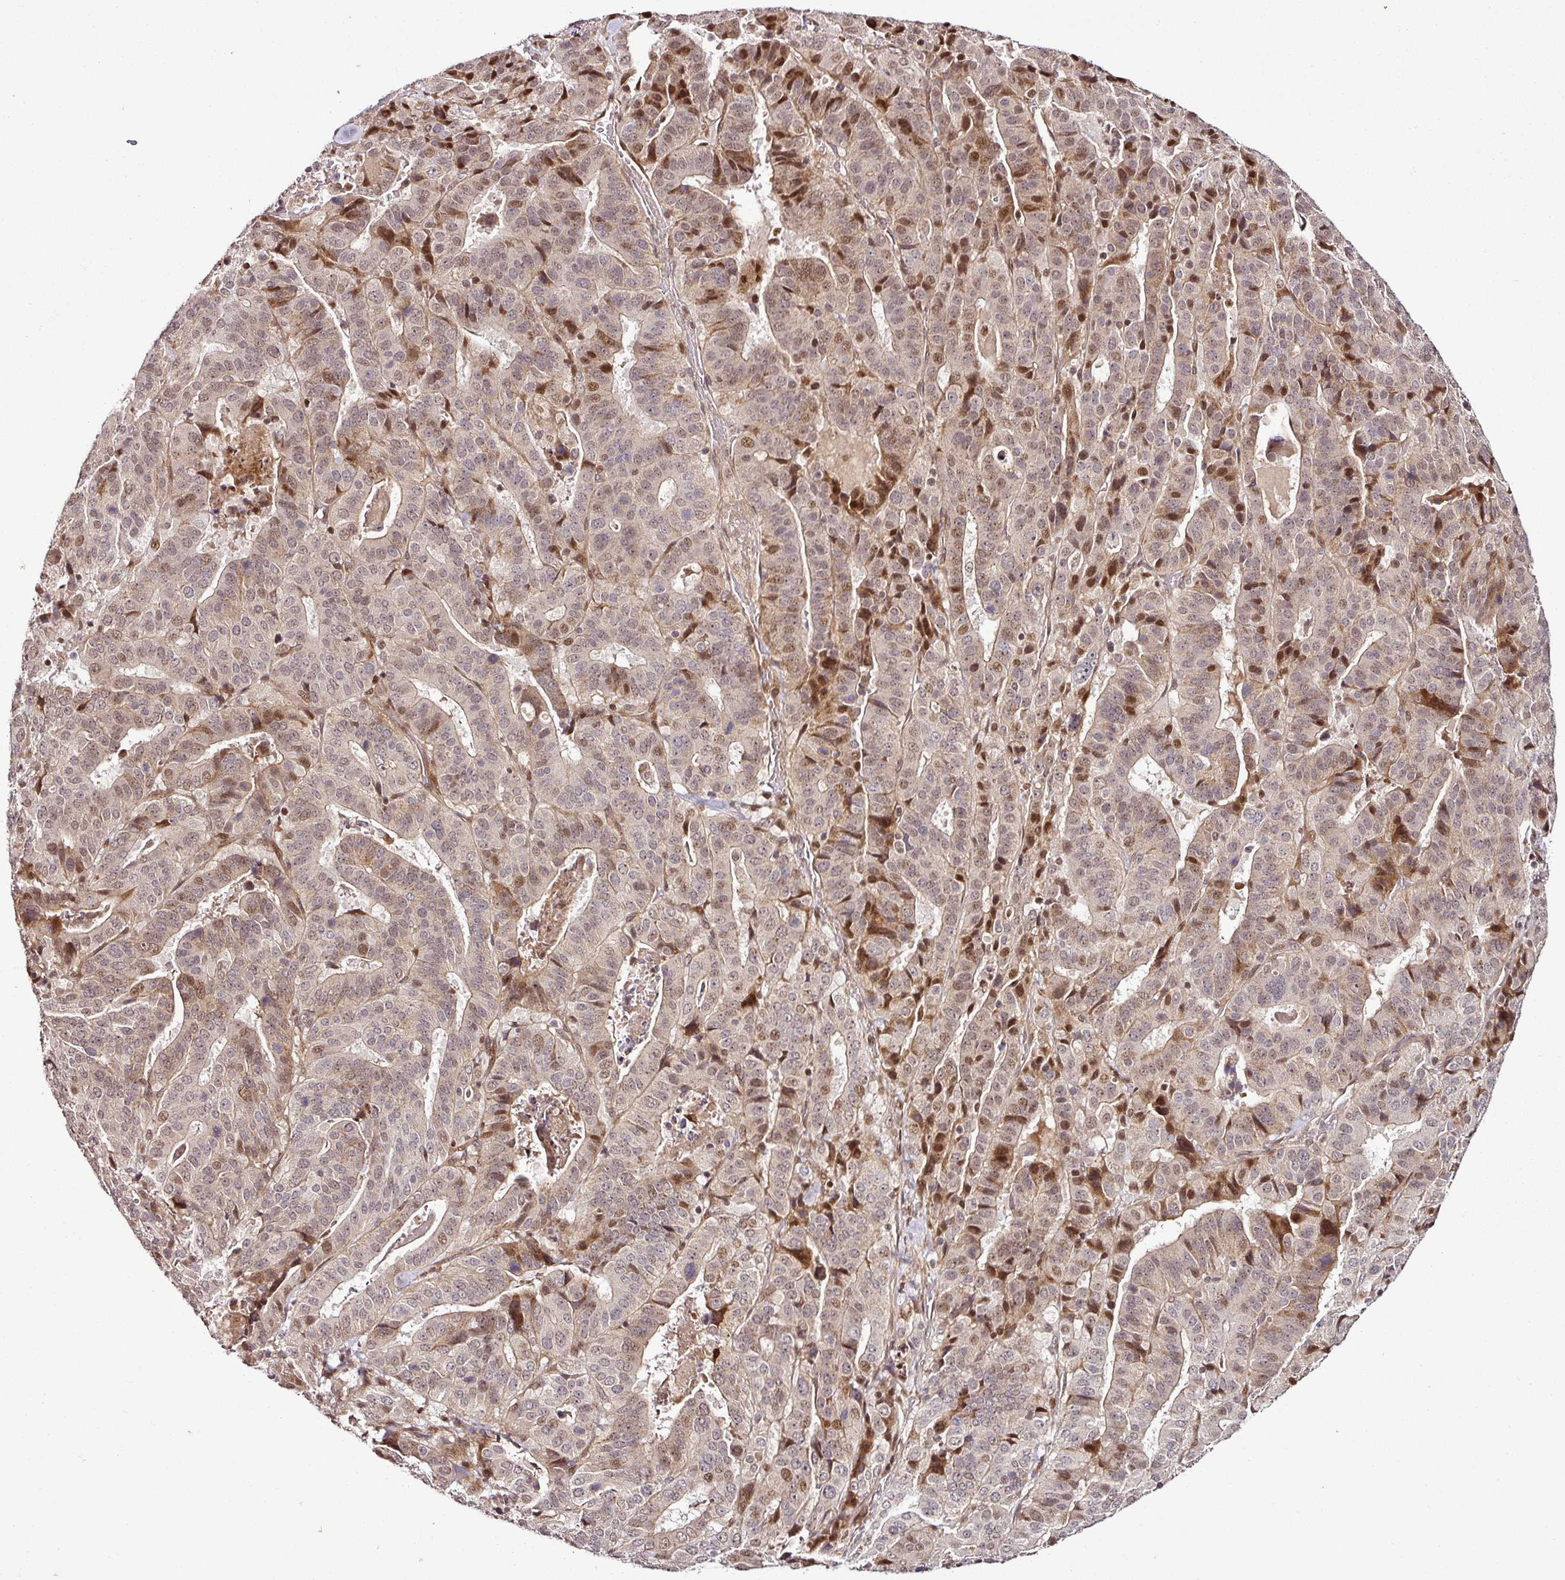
{"staining": {"intensity": "moderate", "quantity": "<25%", "location": "nuclear"}, "tissue": "stomach cancer", "cell_type": "Tumor cells", "image_type": "cancer", "snomed": [{"axis": "morphology", "description": "Adenocarcinoma, NOS"}, {"axis": "topography", "description": "Stomach"}], "caption": "A high-resolution photomicrograph shows immunohistochemistry staining of stomach cancer (adenocarcinoma), which reveals moderate nuclear expression in about <25% of tumor cells.", "gene": "COPRS", "patient": {"sex": "male", "age": 48}}